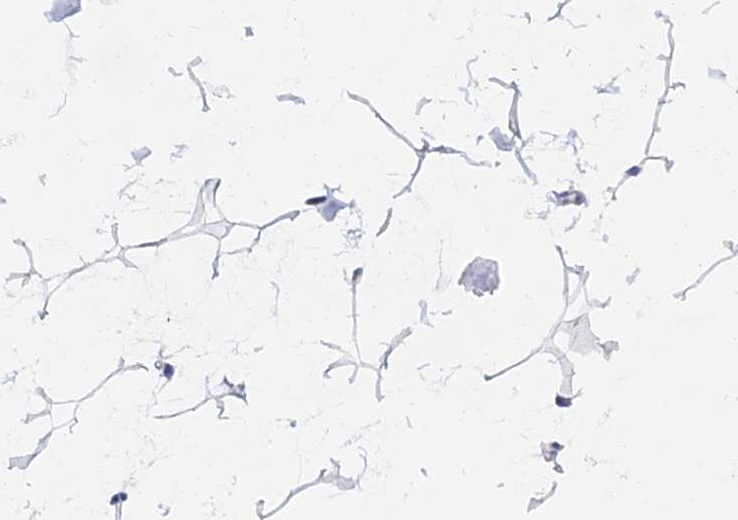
{"staining": {"intensity": "negative", "quantity": "none", "location": "none"}, "tissue": "adipose tissue", "cell_type": "Adipocytes", "image_type": "normal", "snomed": [{"axis": "morphology", "description": "Normal tissue, NOS"}, {"axis": "topography", "description": "Gallbladder"}, {"axis": "topography", "description": "Peripheral nerve tissue"}], "caption": "Image shows no protein expression in adipocytes of benign adipose tissue.", "gene": "DRGX", "patient": {"sex": "male", "age": 38}}